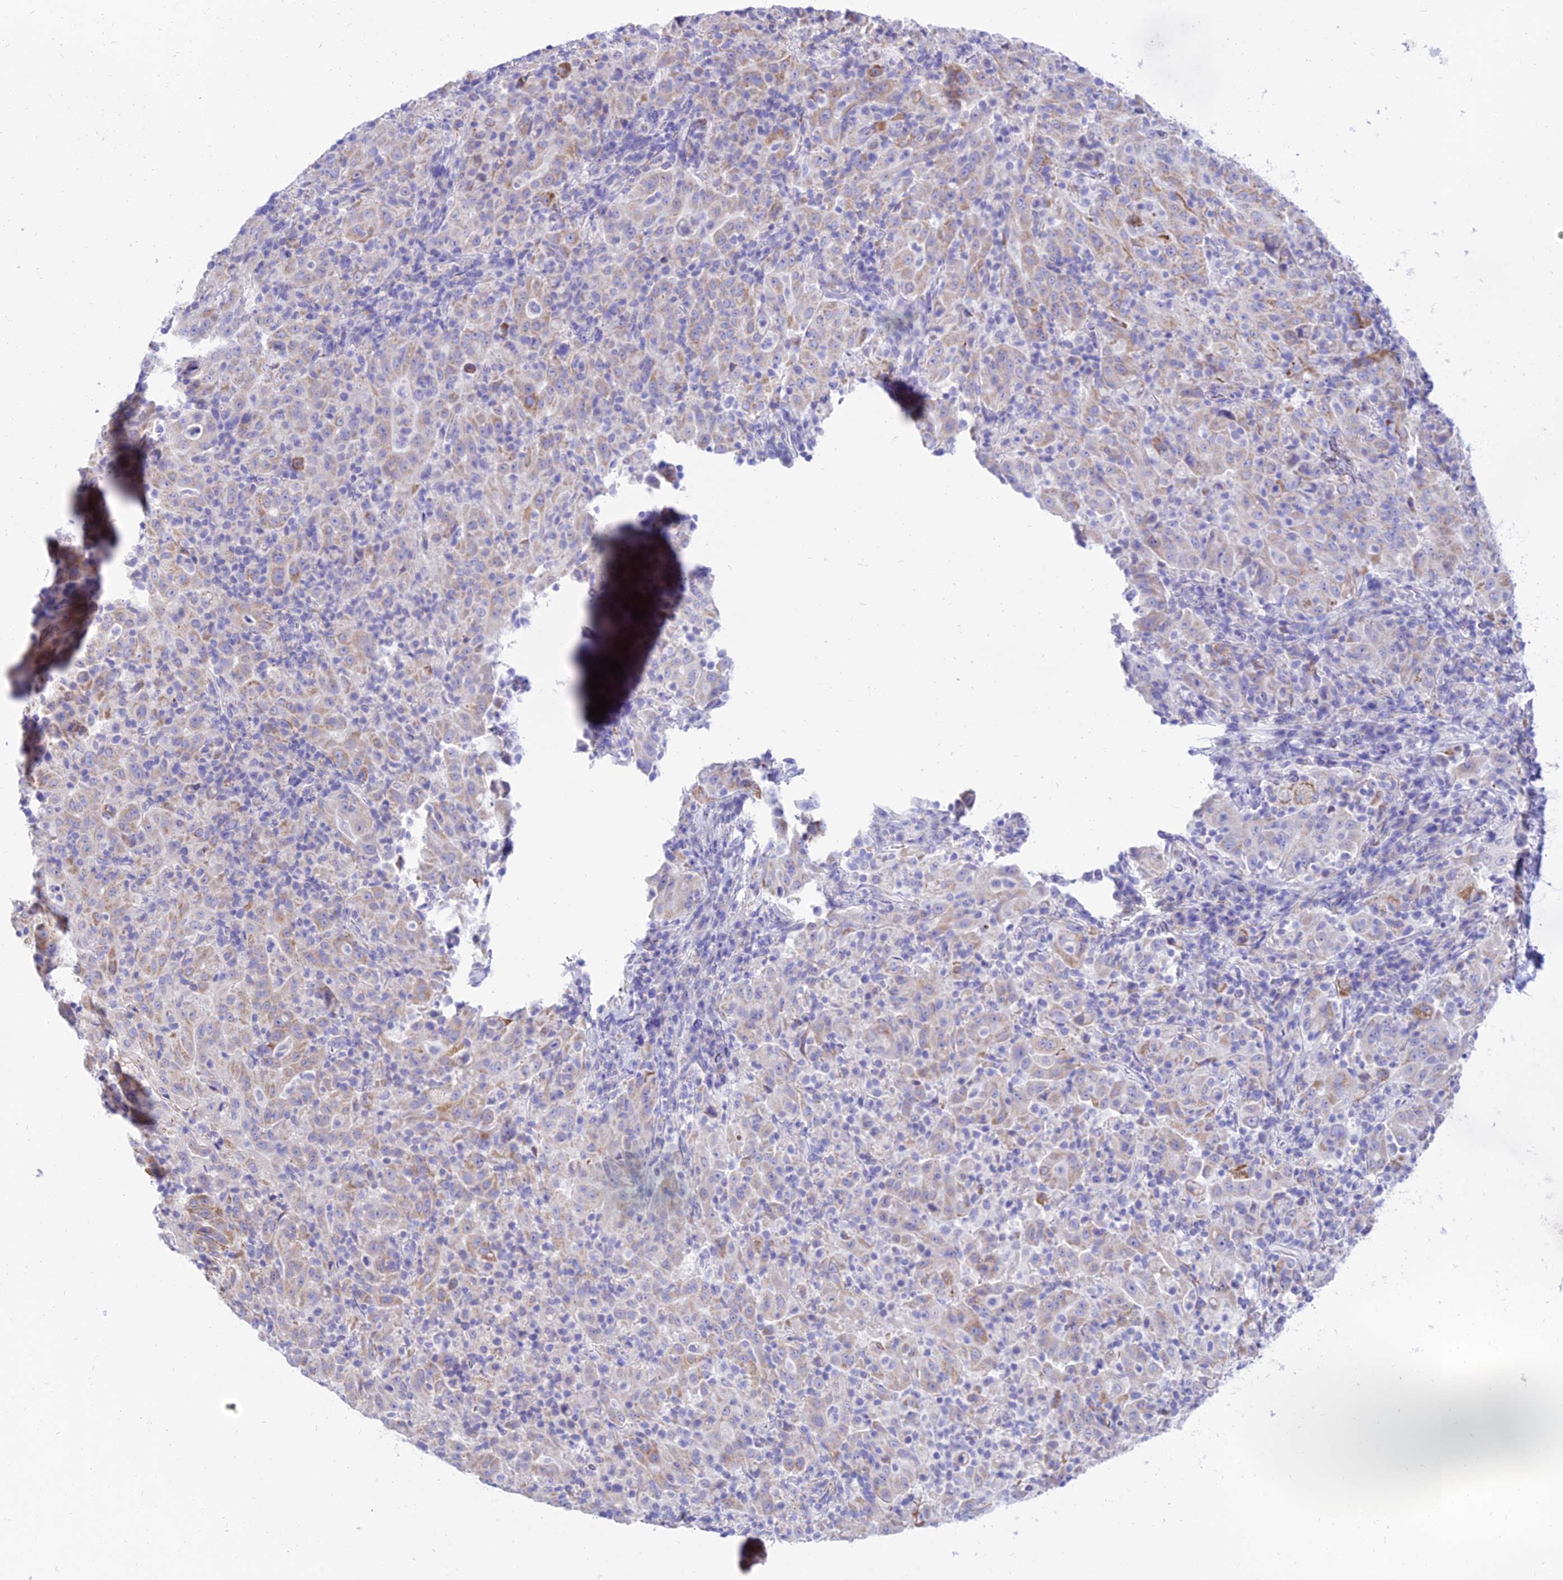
{"staining": {"intensity": "moderate", "quantity": "25%-75%", "location": "cytoplasmic/membranous"}, "tissue": "pancreatic cancer", "cell_type": "Tumor cells", "image_type": "cancer", "snomed": [{"axis": "morphology", "description": "Adenocarcinoma, NOS"}, {"axis": "topography", "description": "Pancreas"}], "caption": "Protein positivity by immunohistochemistry (IHC) shows moderate cytoplasmic/membranous expression in approximately 25%-75% of tumor cells in pancreatic cancer (adenocarcinoma).", "gene": "PKN3", "patient": {"sex": "male", "age": 63}}